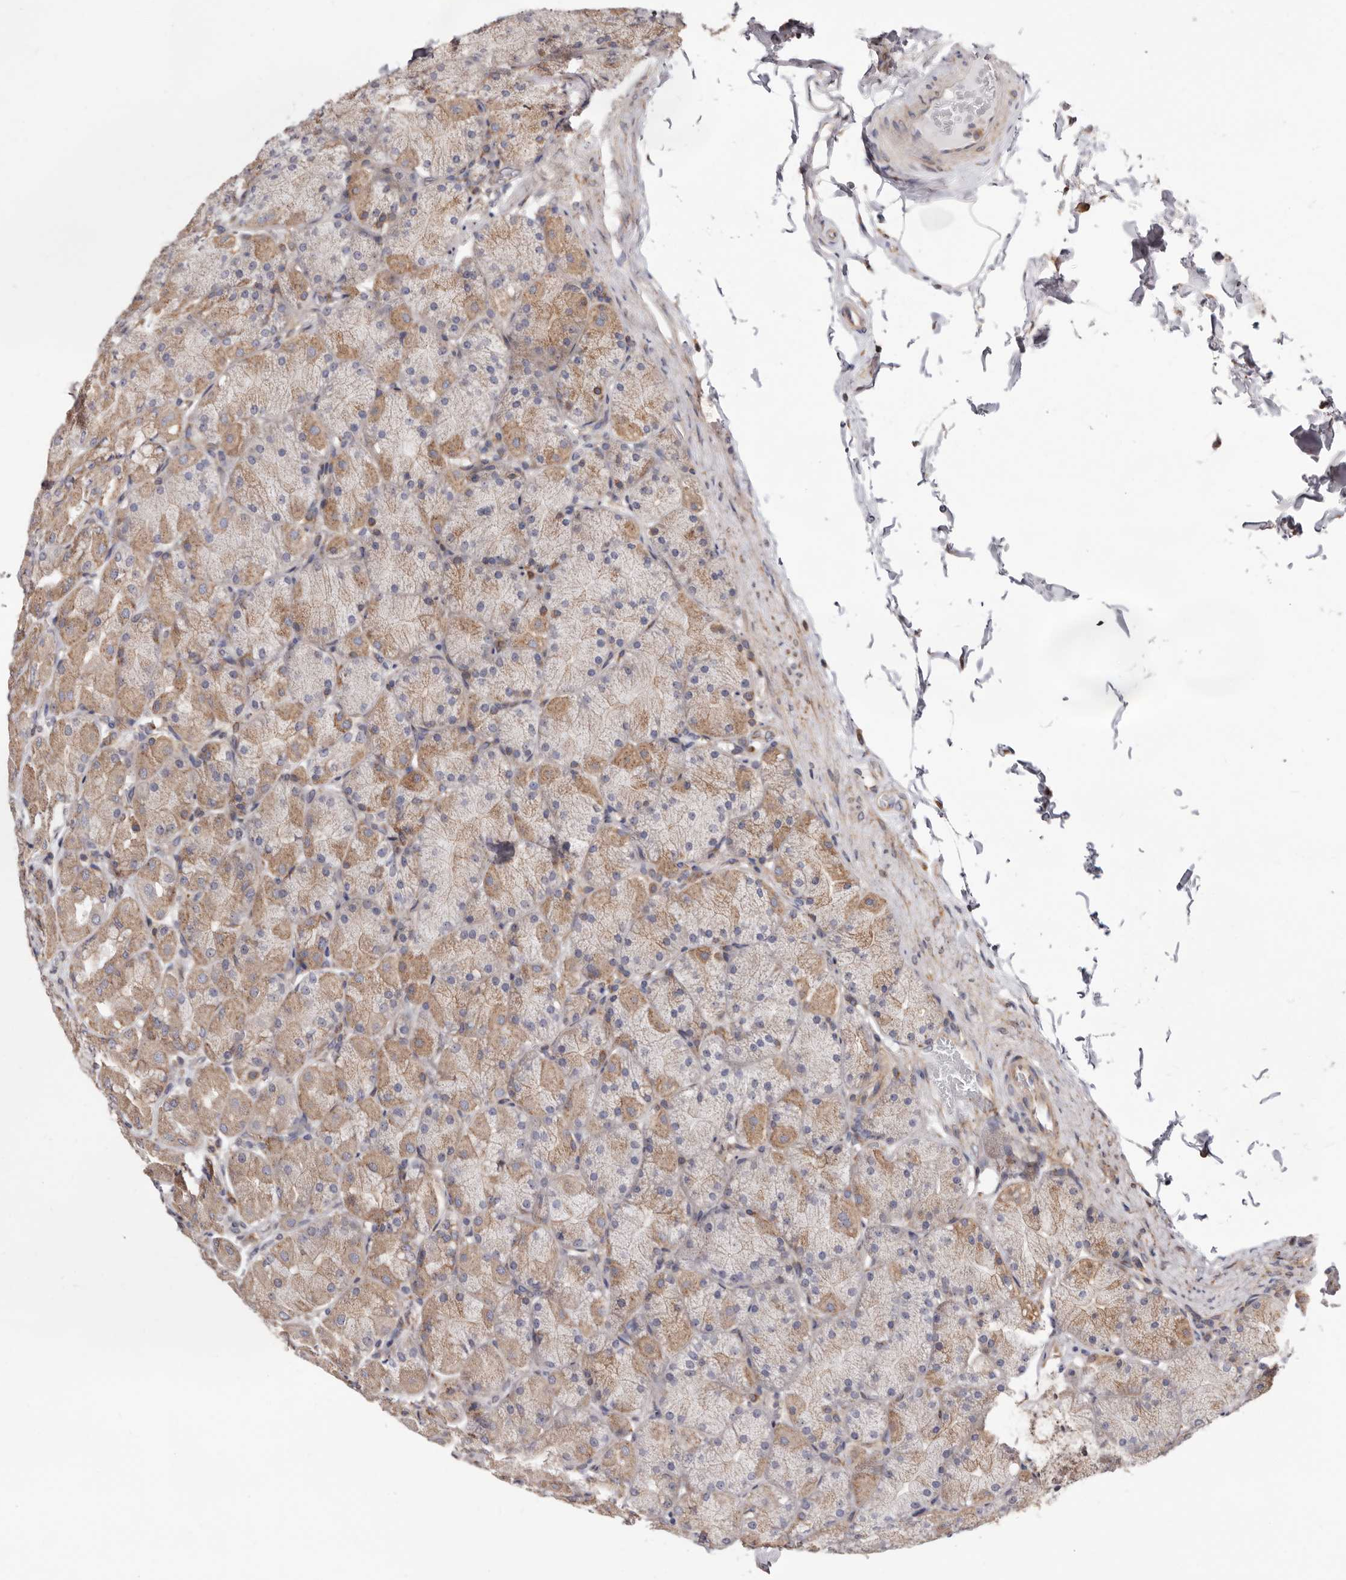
{"staining": {"intensity": "weak", "quantity": ">75%", "location": "cytoplasmic/membranous"}, "tissue": "stomach", "cell_type": "Glandular cells", "image_type": "normal", "snomed": [{"axis": "morphology", "description": "Normal tissue, NOS"}, {"axis": "topography", "description": "Stomach, upper"}], "caption": "Glandular cells display low levels of weak cytoplasmic/membranous staining in about >75% of cells in unremarkable stomach.", "gene": "COQ8B", "patient": {"sex": "female", "age": 56}}